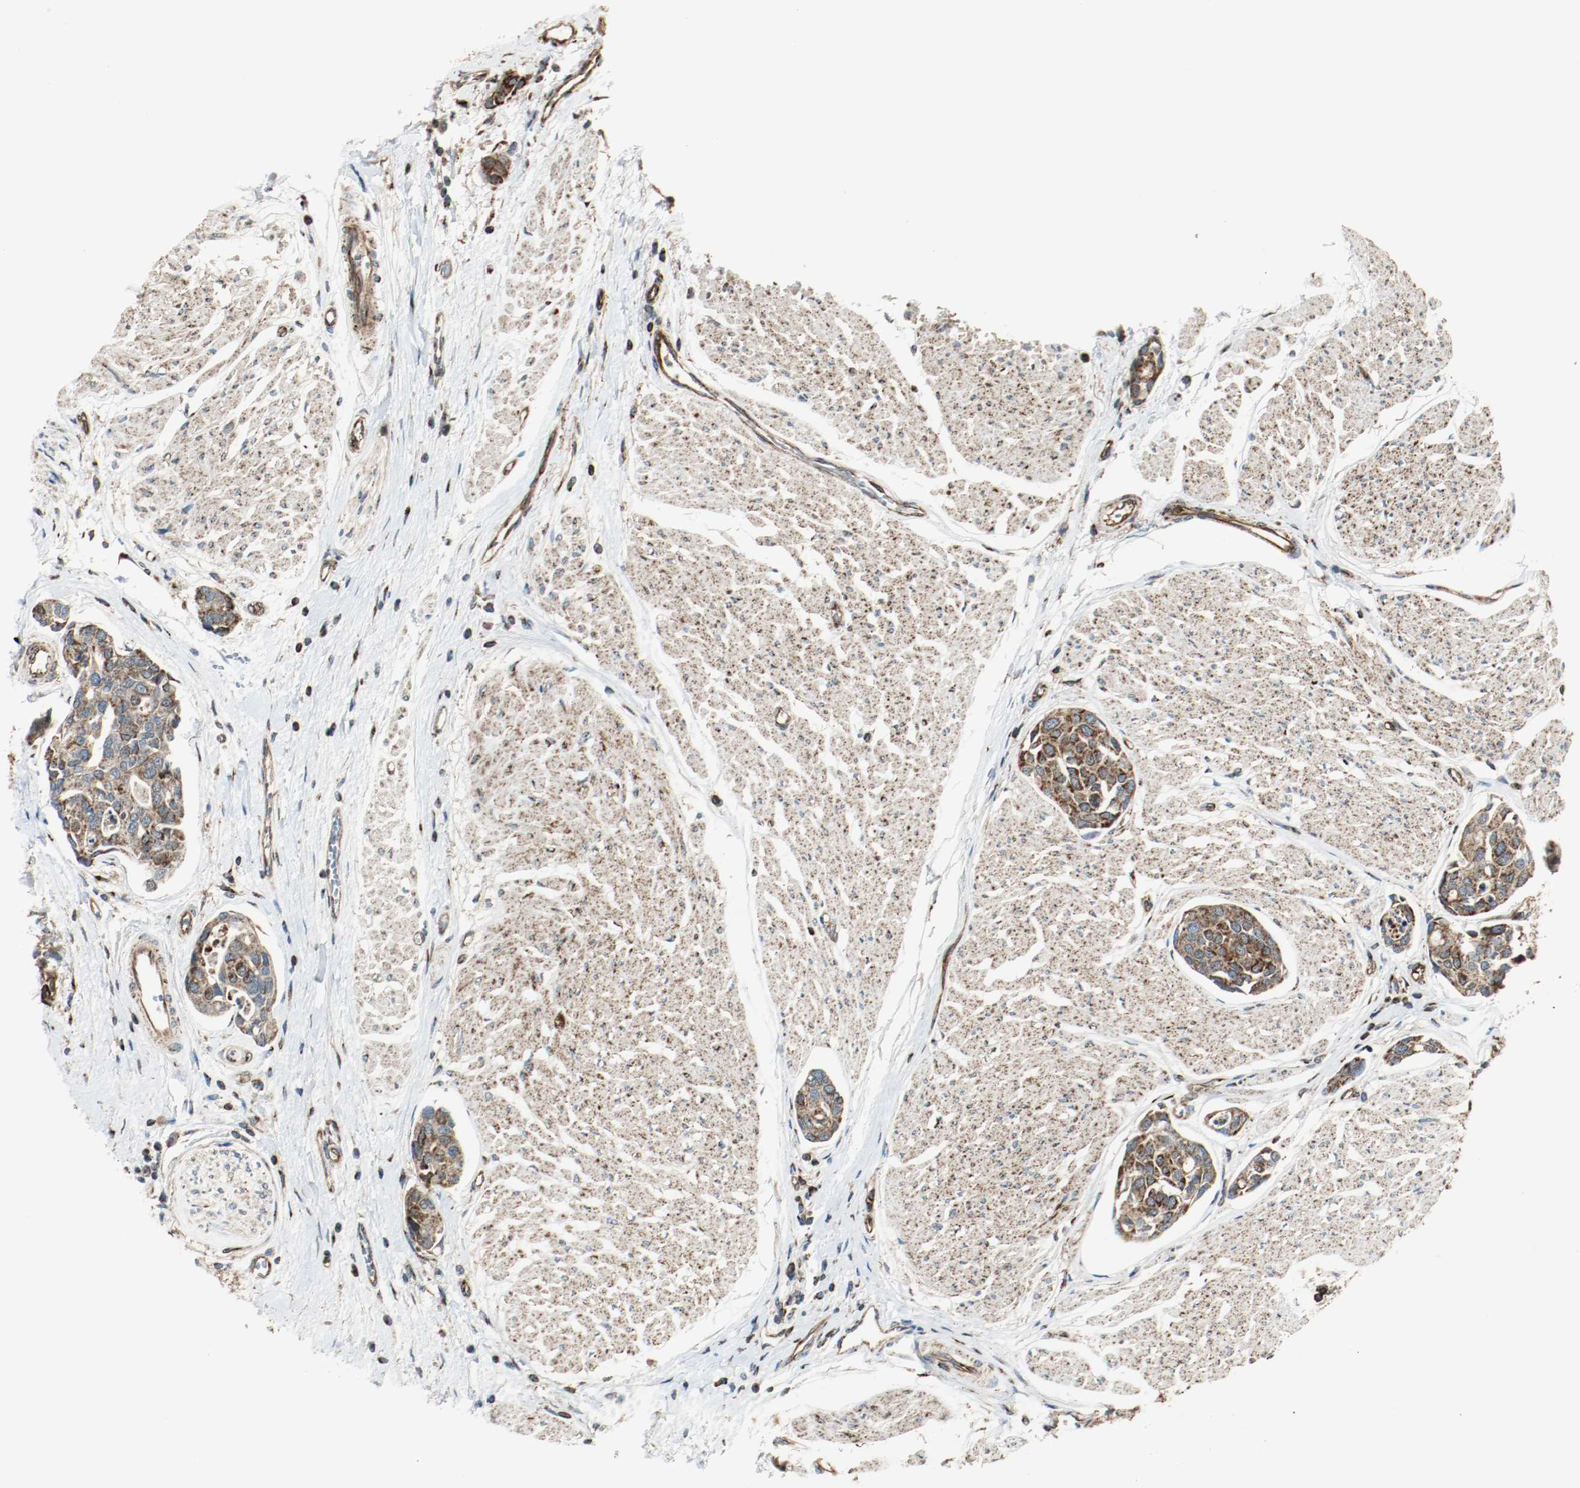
{"staining": {"intensity": "strong", "quantity": ">75%", "location": "cytoplasmic/membranous"}, "tissue": "urothelial cancer", "cell_type": "Tumor cells", "image_type": "cancer", "snomed": [{"axis": "morphology", "description": "Urothelial carcinoma, High grade"}, {"axis": "topography", "description": "Urinary bladder"}], "caption": "IHC histopathology image of neoplastic tissue: human urothelial cancer stained using immunohistochemistry exhibits high levels of strong protein expression localized specifically in the cytoplasmic/membranous of tumor cells, appearing as a cytoplasmic/membranous brown color.", "gene": "PLCG1", "patient": {"sex": "male", "age": 78}}